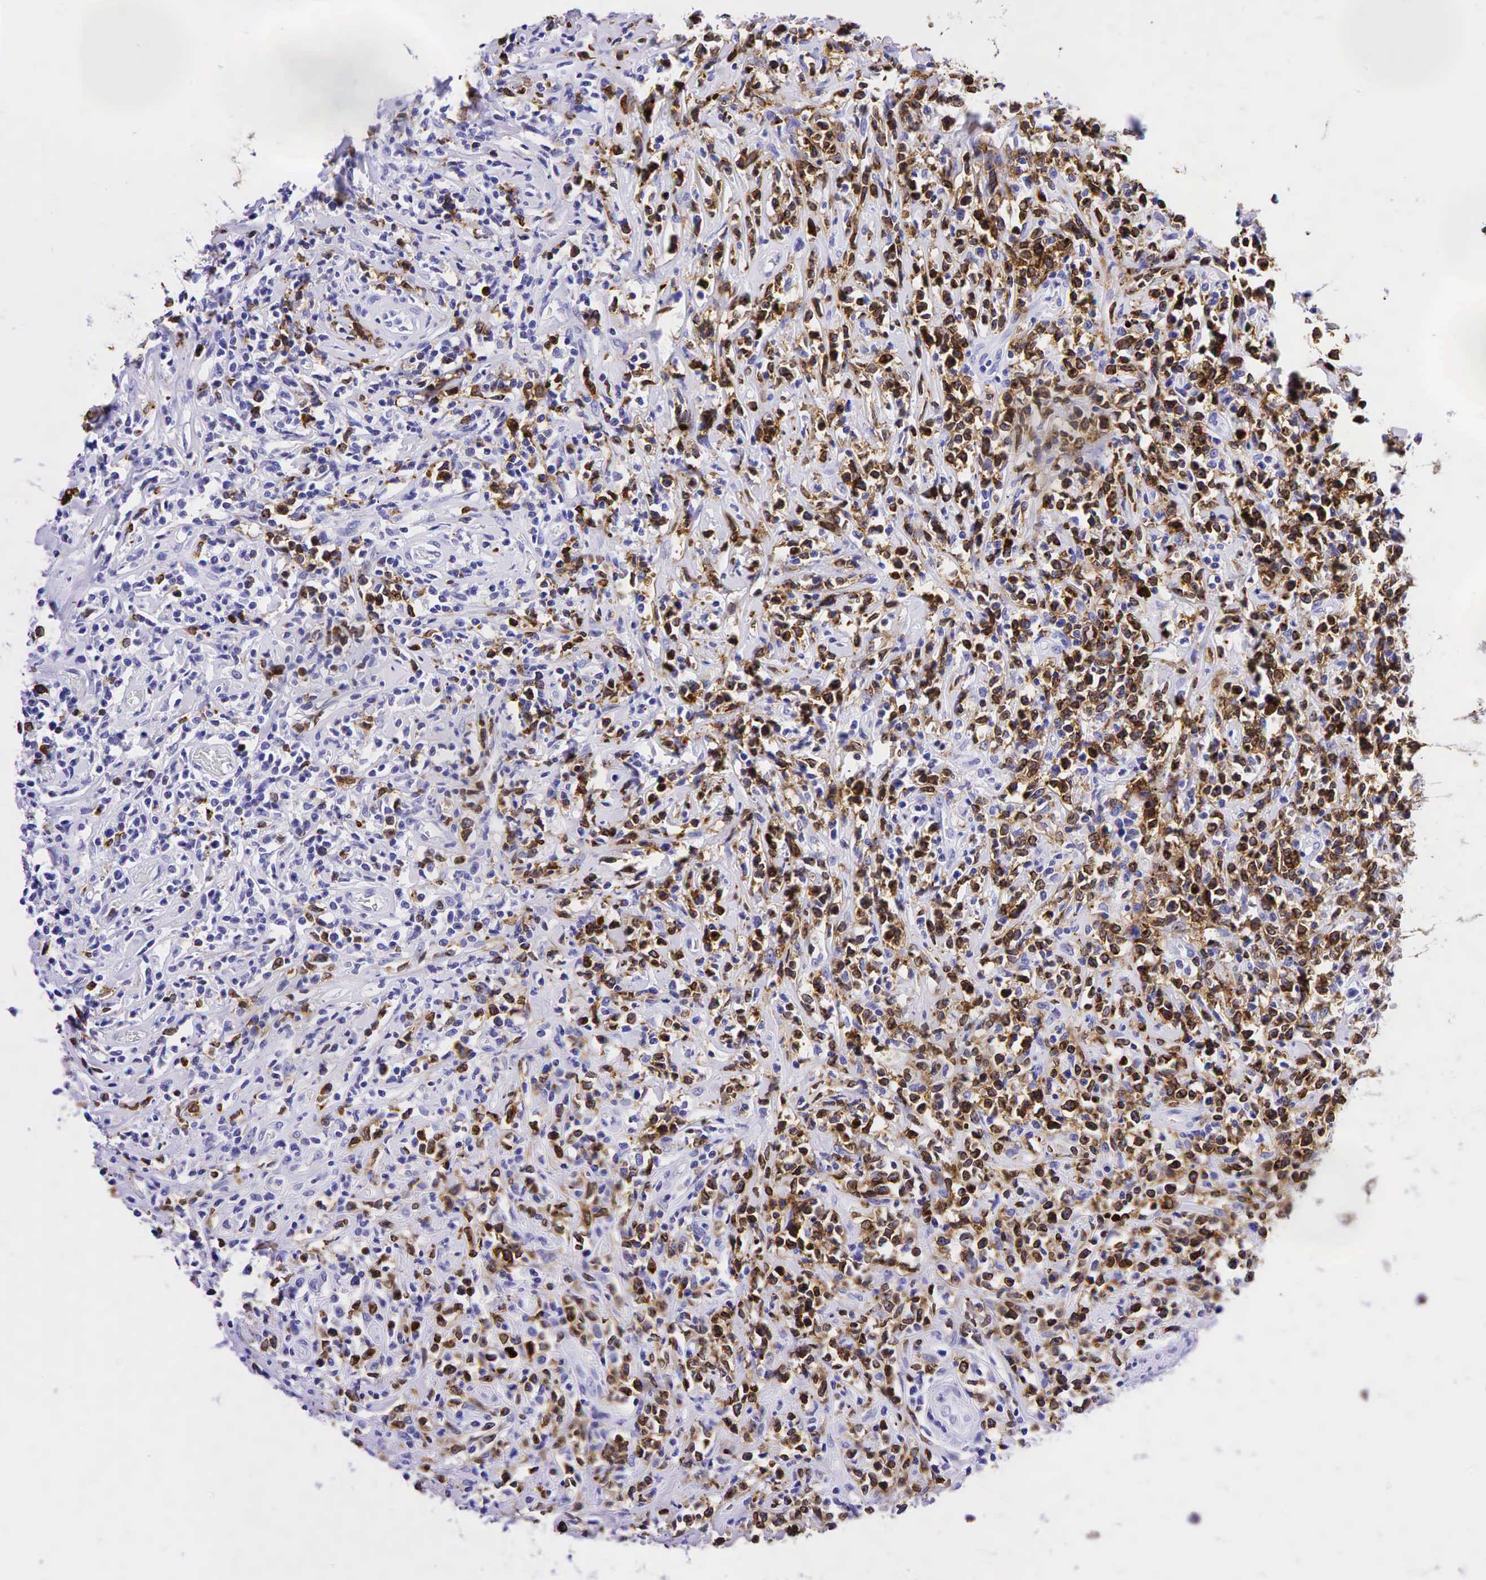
{"staining": {"intensity": "strong", "quantity": ">75%", "location": "cytoplasmic/membranous"}, "tissue": "lymphoma", "cell_type": "Tumor cells", "image_type": "cancer", "snomed": [{"axis": "morphology", "description": "Malignant lymphoma, non-Hodgkin's type, High grade"}, {"axis": "topography", "description": "Colon"}], "caption": "Human lymphoma stained for a protein (brown) demonstrates strong cytoplasmic/membranous positive positivity in about >75% of tumor cells.", "gene": "CD79A", "patient": {"sex": "male", "age": 82}}